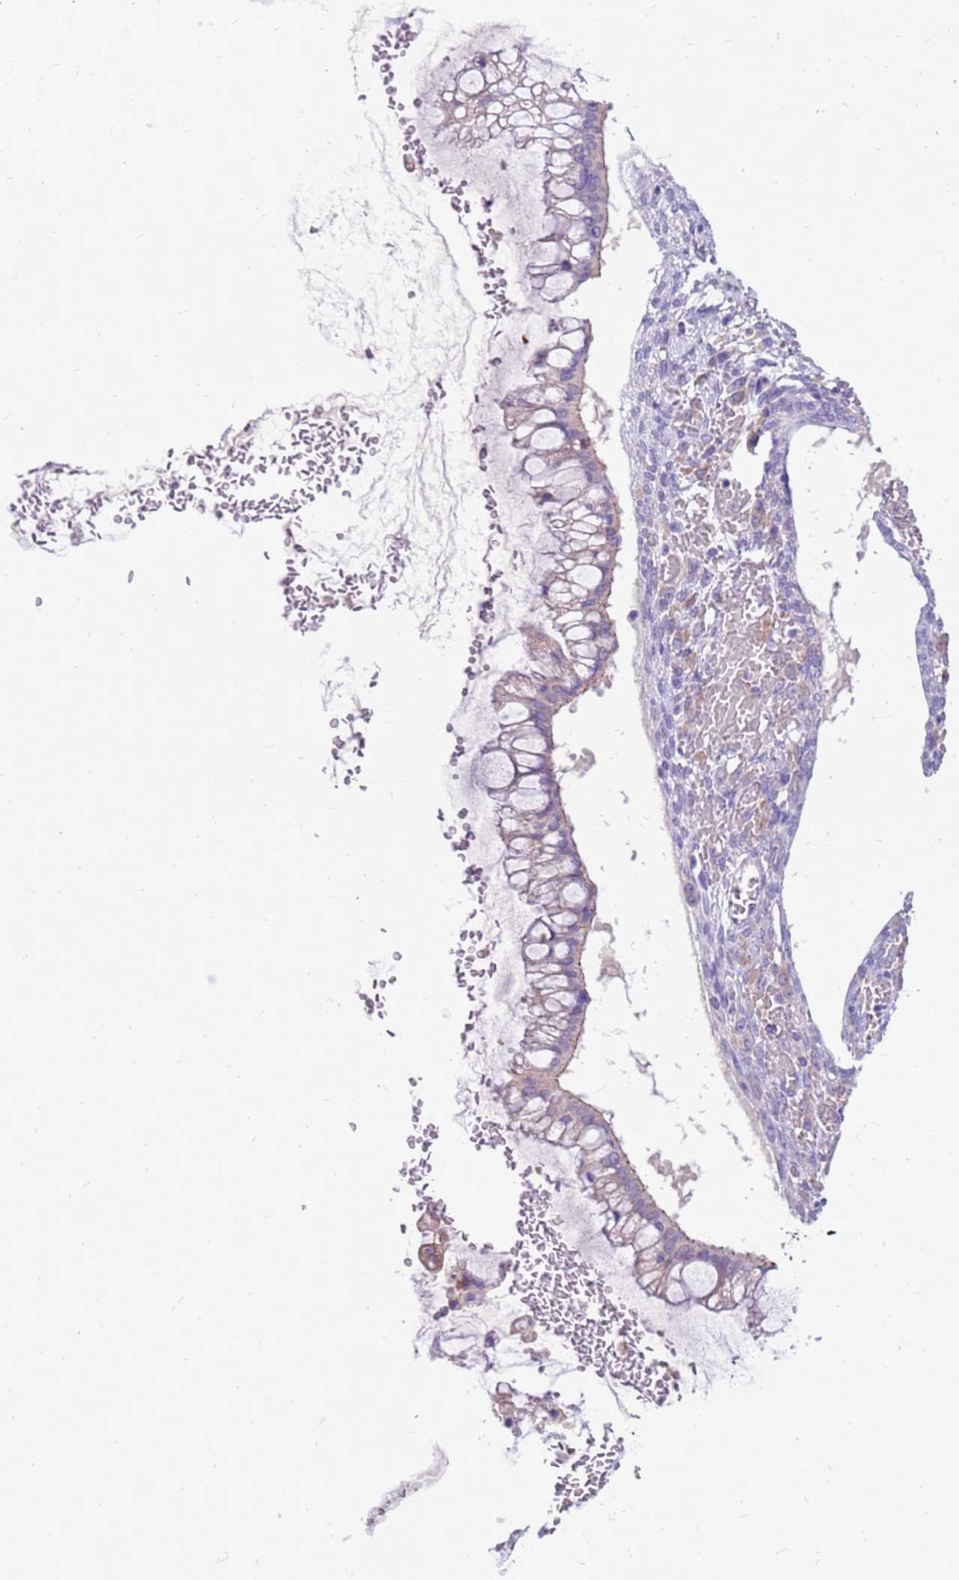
{"staining": {"intensity": "negative", "quantity": "none", "location": "none"}, "tissue": "ovarian cancer", "cell_type": "Tumor cells", "image_type": "cancer", "snomed": [{"axis": "morphology", "description": "Cystadenocarcinoma, mucinous, NOS"}, {"axis": "topography", "description": "Ovary"}], "caption": "Ovarian cancer was stained to show a protein in brown. There is no significant positivity in tumor cells.", "gene": "PDE10A", "patient": {"sex": "female", "age": 73}}